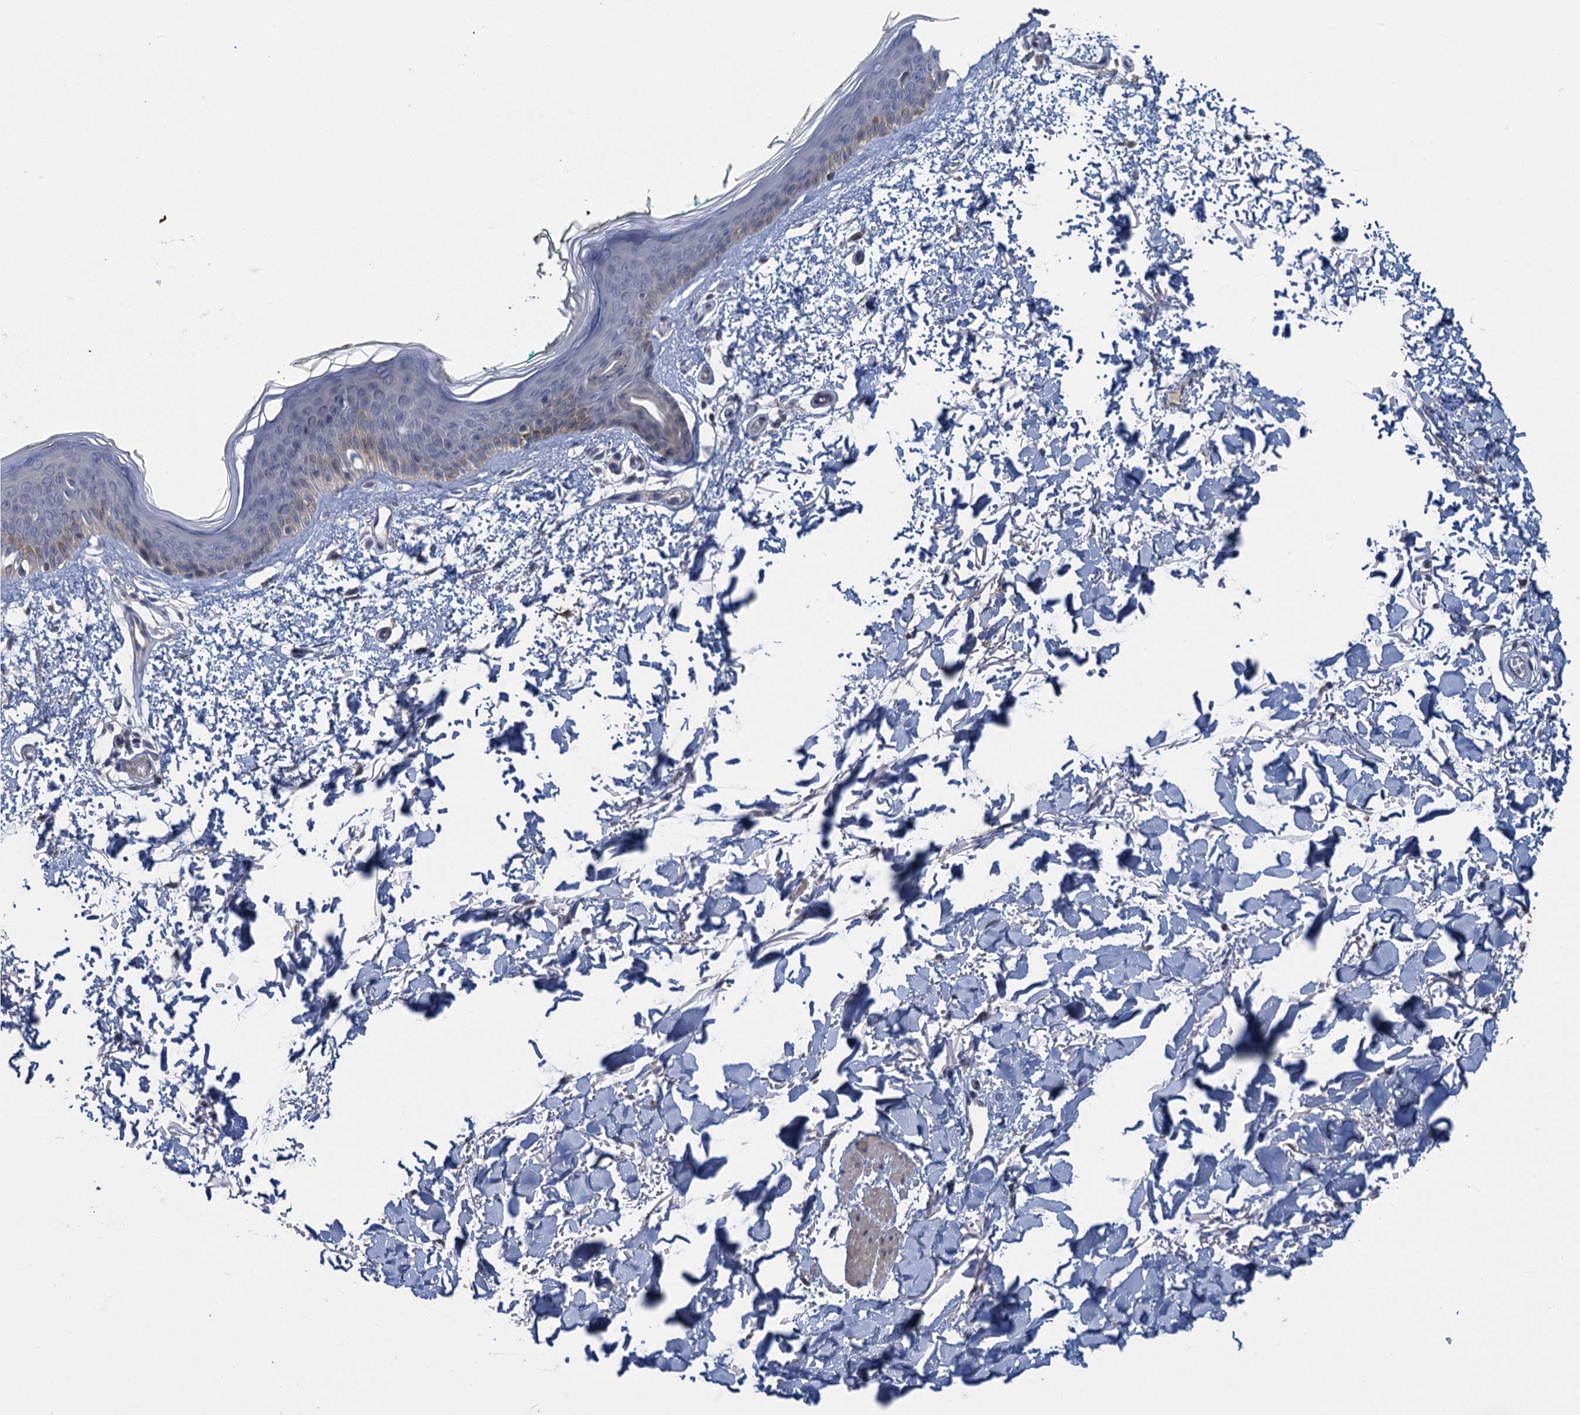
{"staining": {"intensity": "negative", "quantity": "none", "location": "none"}, "tissue": "skin", "cell_type": "Fibroblasts", "image_type": "normal", "snomed": [{"axis": "morphology", "description": "Normal tissue, NOS"}, {"axis": "topography", "description": "Skin"}], "caption": "Histopathology image shows no protein expression in fibroblasts of benign skin. (DAB (3,3'-diaminobenzidine) IHC visualized using brightfield microscopy, high magnification).", "gene": "MRFAP1", "patient": {"sex": "male", "age": 62}}